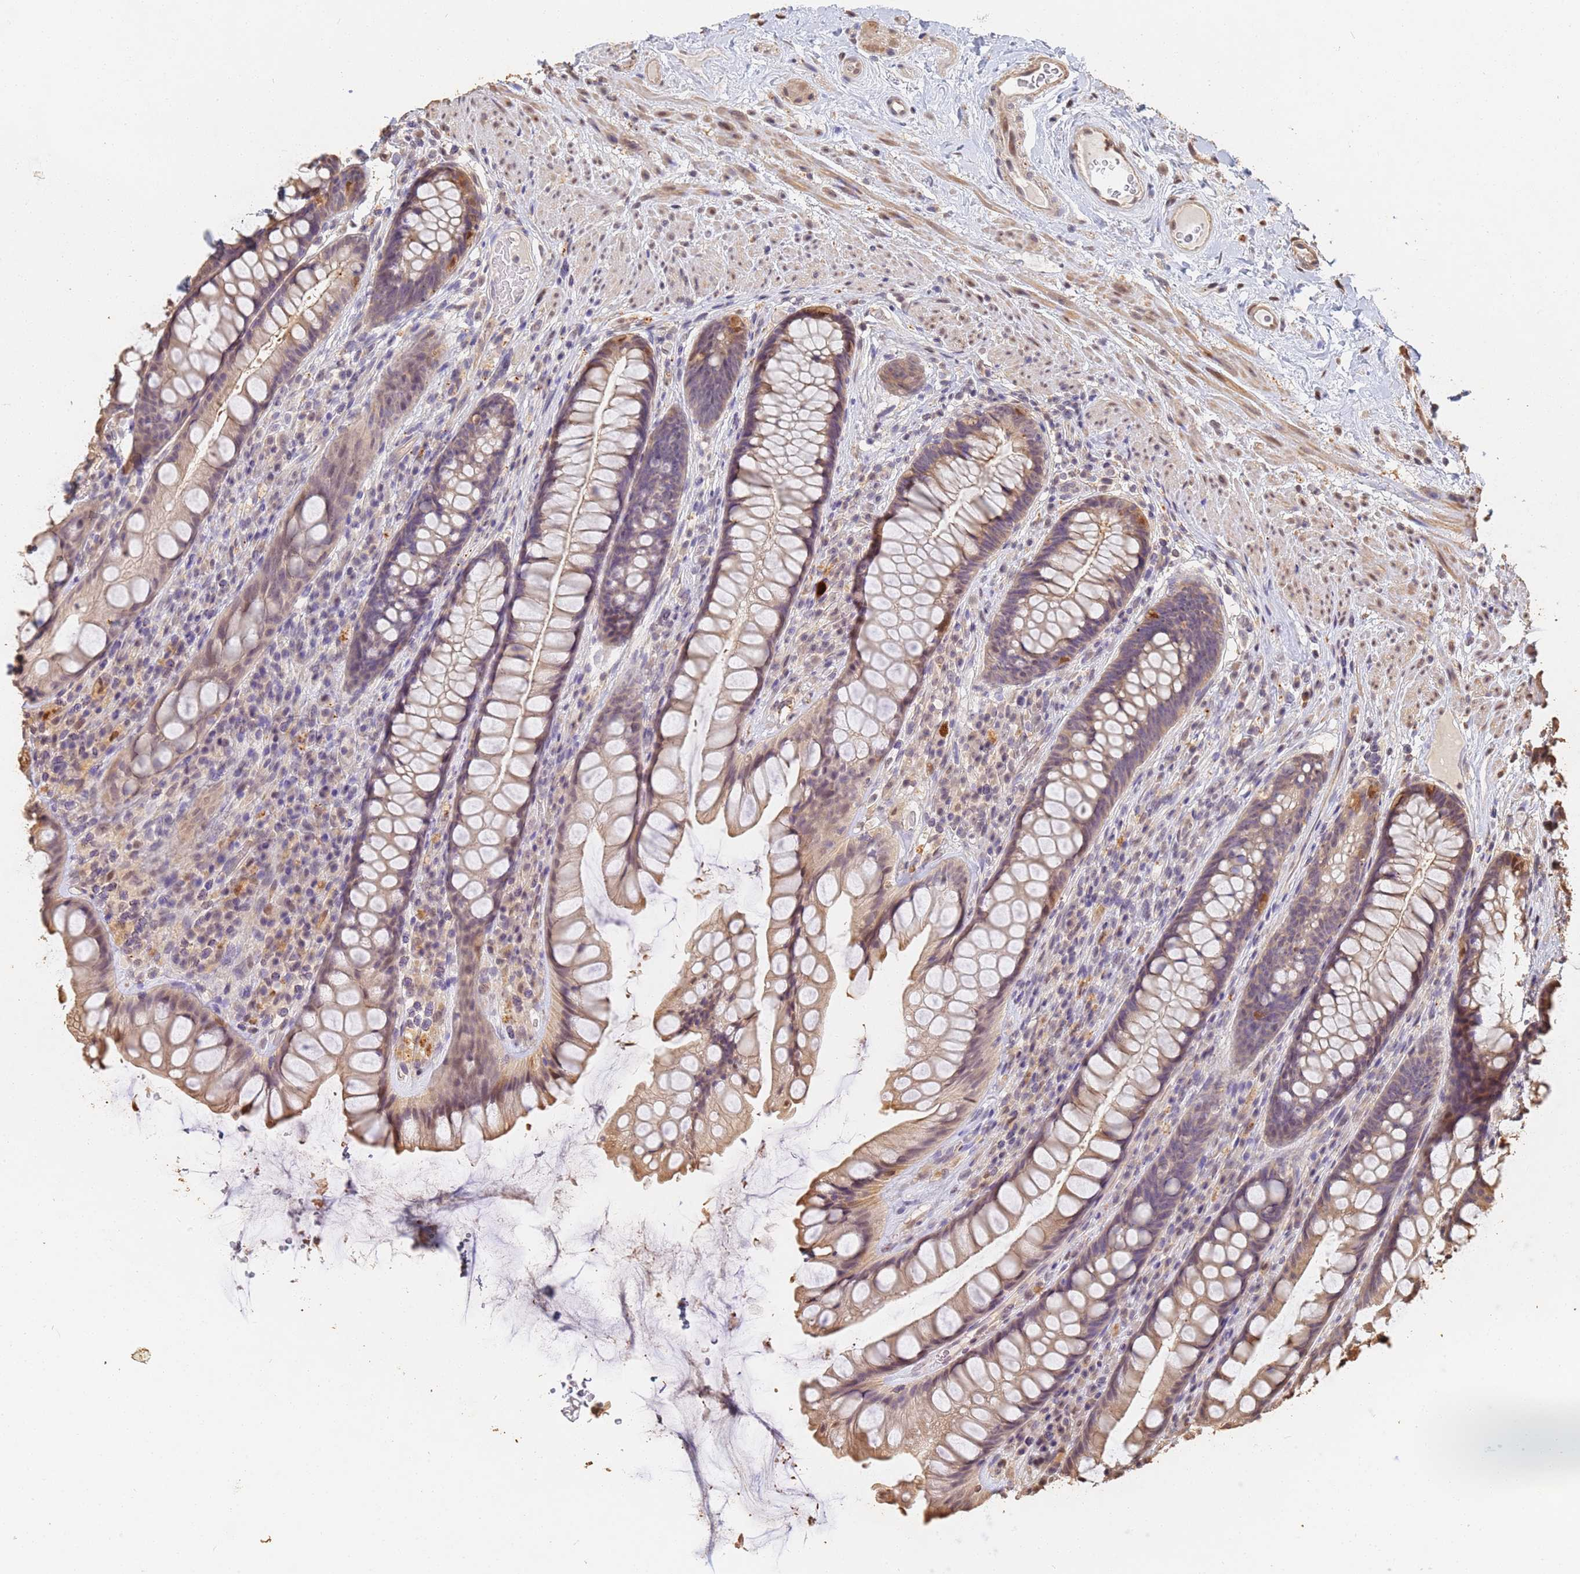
{"staining": {"intensity": "moderate", "quantity": "<25%", "location": "cytoplasmic/membranous,nuclear"}, "tissue": "rectum", "cell_type": "Glandular cells", "image_type": "normal", "snomed": [{"axis": "morphology", "description": "Normal tissue, NOS"}, {"axis": "topography", "description": "Rectum"}], "caption": "Human rectum stained with a brown dye displays moderate cytoplasmic/membranous,nuclear positive positivity in approximately <25% of glandular cells.", "gene": "JAK2", "patient": {"sex": "male", "age": 74}}